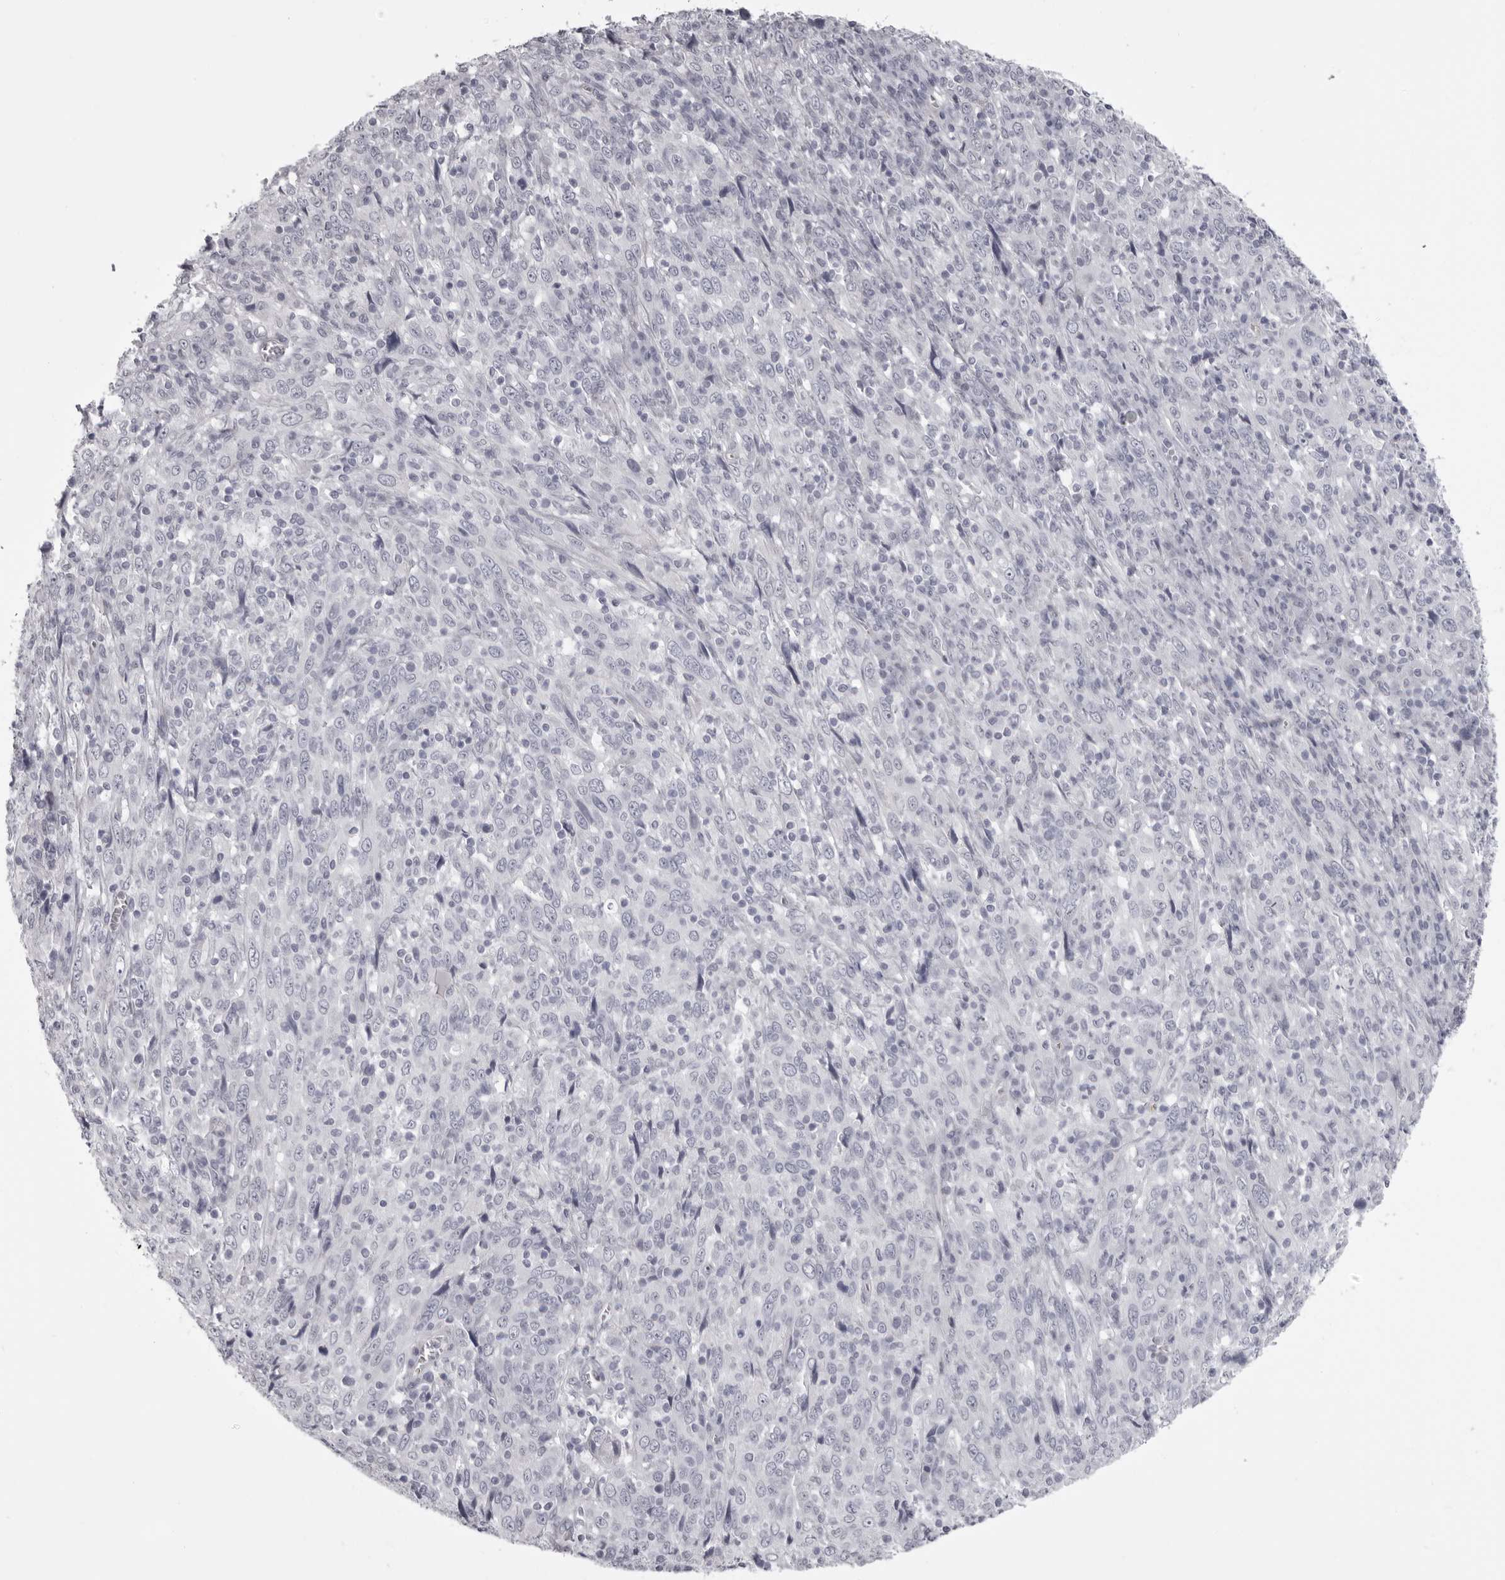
{"staining": {"intensity": "negative", "quantity": "none", "location": "none"}, "tissue": "cervical cancer", "cell_type": "Tumor cells", "image_type": "cancer", "snomed": [{"axis": "morphology", "description": "Squamous cell carcinoma, NOS"}, {"axis": "topography", "description": "Cervix"}], "caption": "Protein analysis of cervical cancer (squamous cell carcinoma) demonstrates no significant expression in tumor cells.", "gene": "EPHA10", "patient": {"sex": "female", "age": 46}}